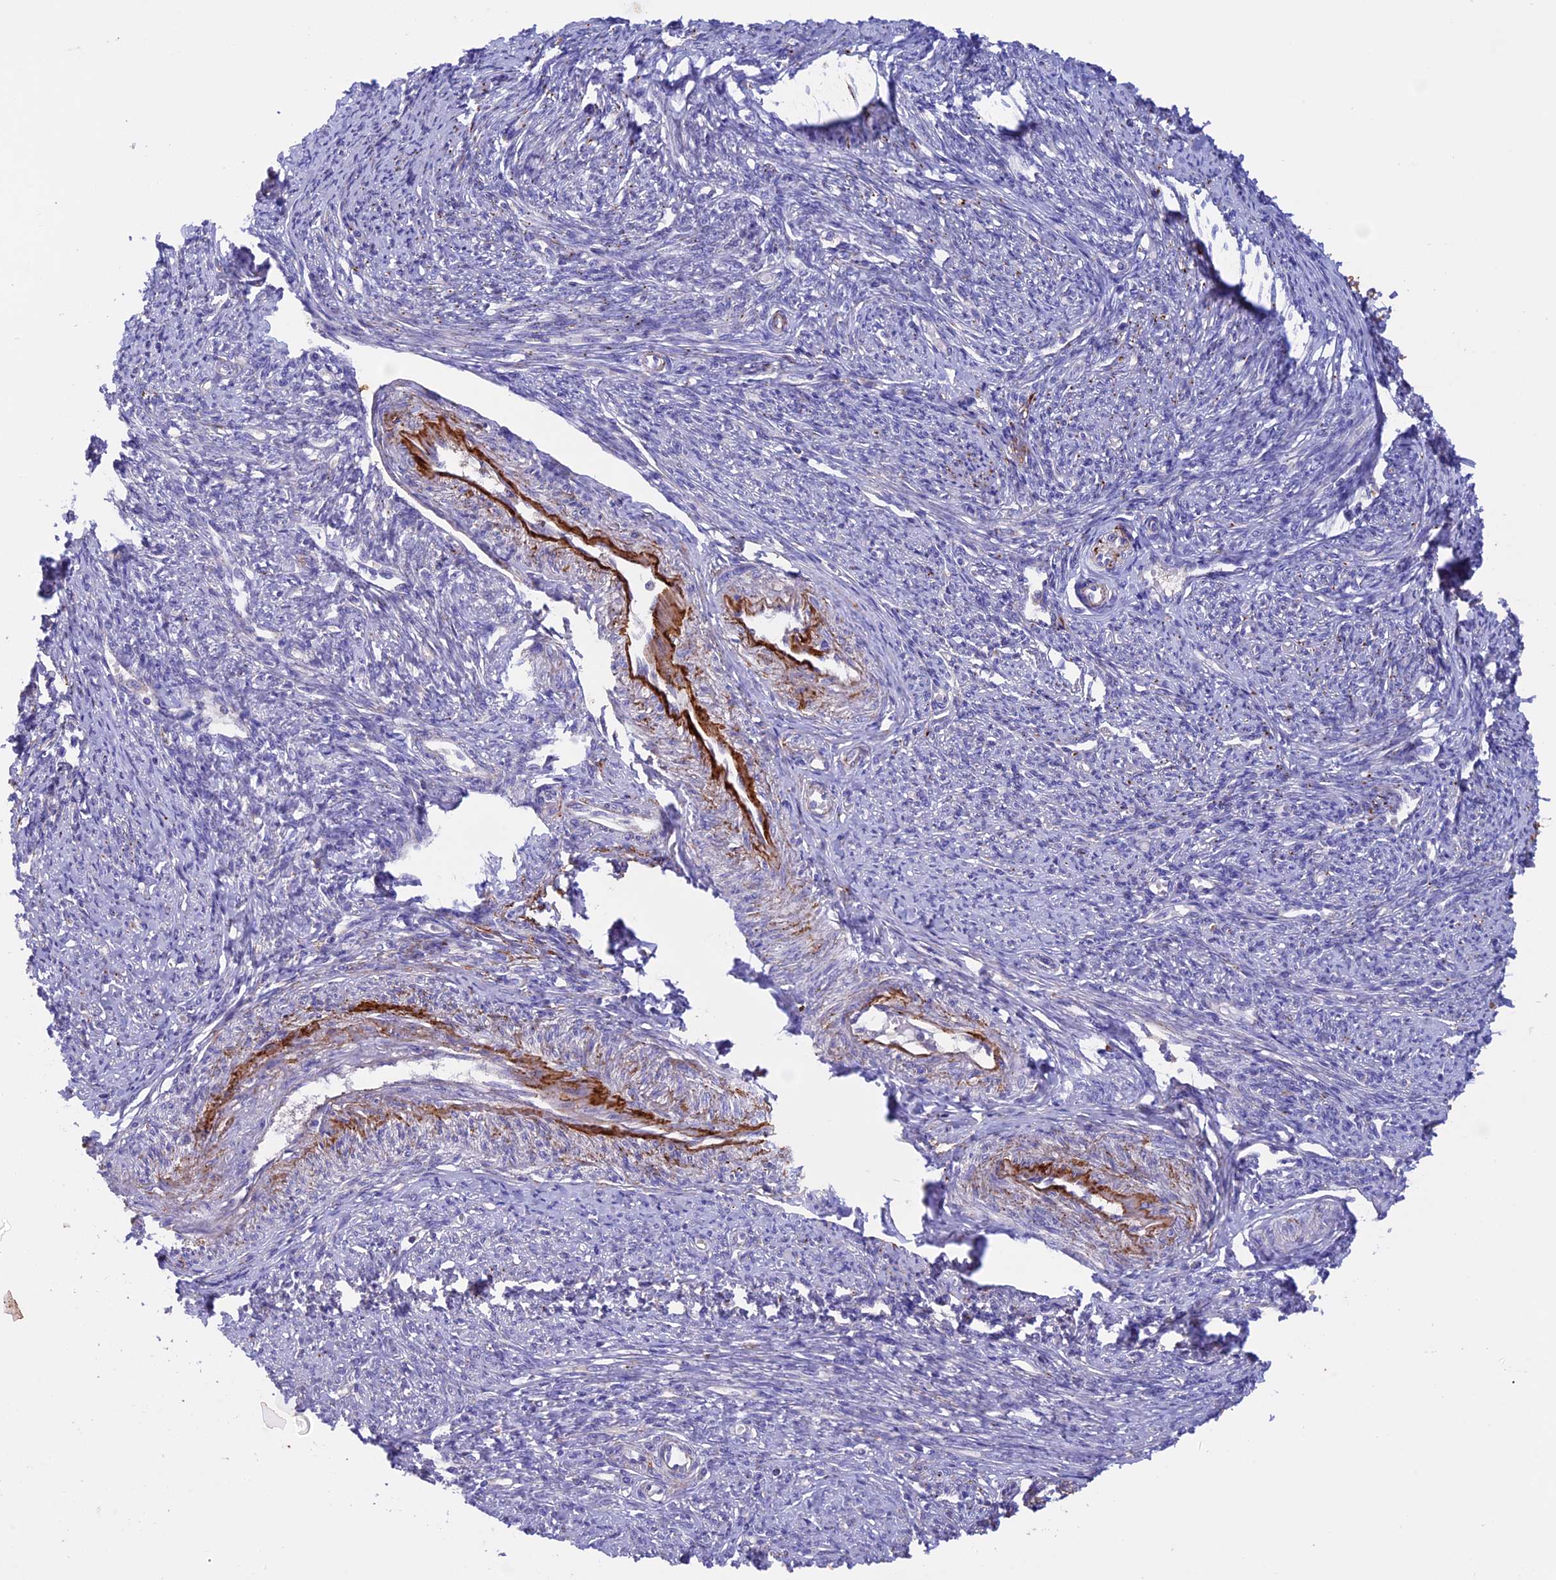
{"staining": {"intensity": "moderate", "quantity": "25%-75%", "location": "cytoplasmic/membranous"}, "tissue": "smooth muscle", "cell_type": "Smooth muscle cells", "image_type": "normal", "snomed": [{"axis": "morphology", "description": "Normal tissue, NOS"}, {"axis": "topography", "description": "Smooth muscle"}, {"axis": "topography", "description": "Uterus"}], "caption": "A high-resolution histopathology image shows immunohistochemistry staining of benign smooth muscle, which reveals moderate cytoplasmic/membranous expression in approximately 25%-75% of smooth muscle cells.", "gene": "PTPN9", "patient": {"sex": "female", "age": 59}}